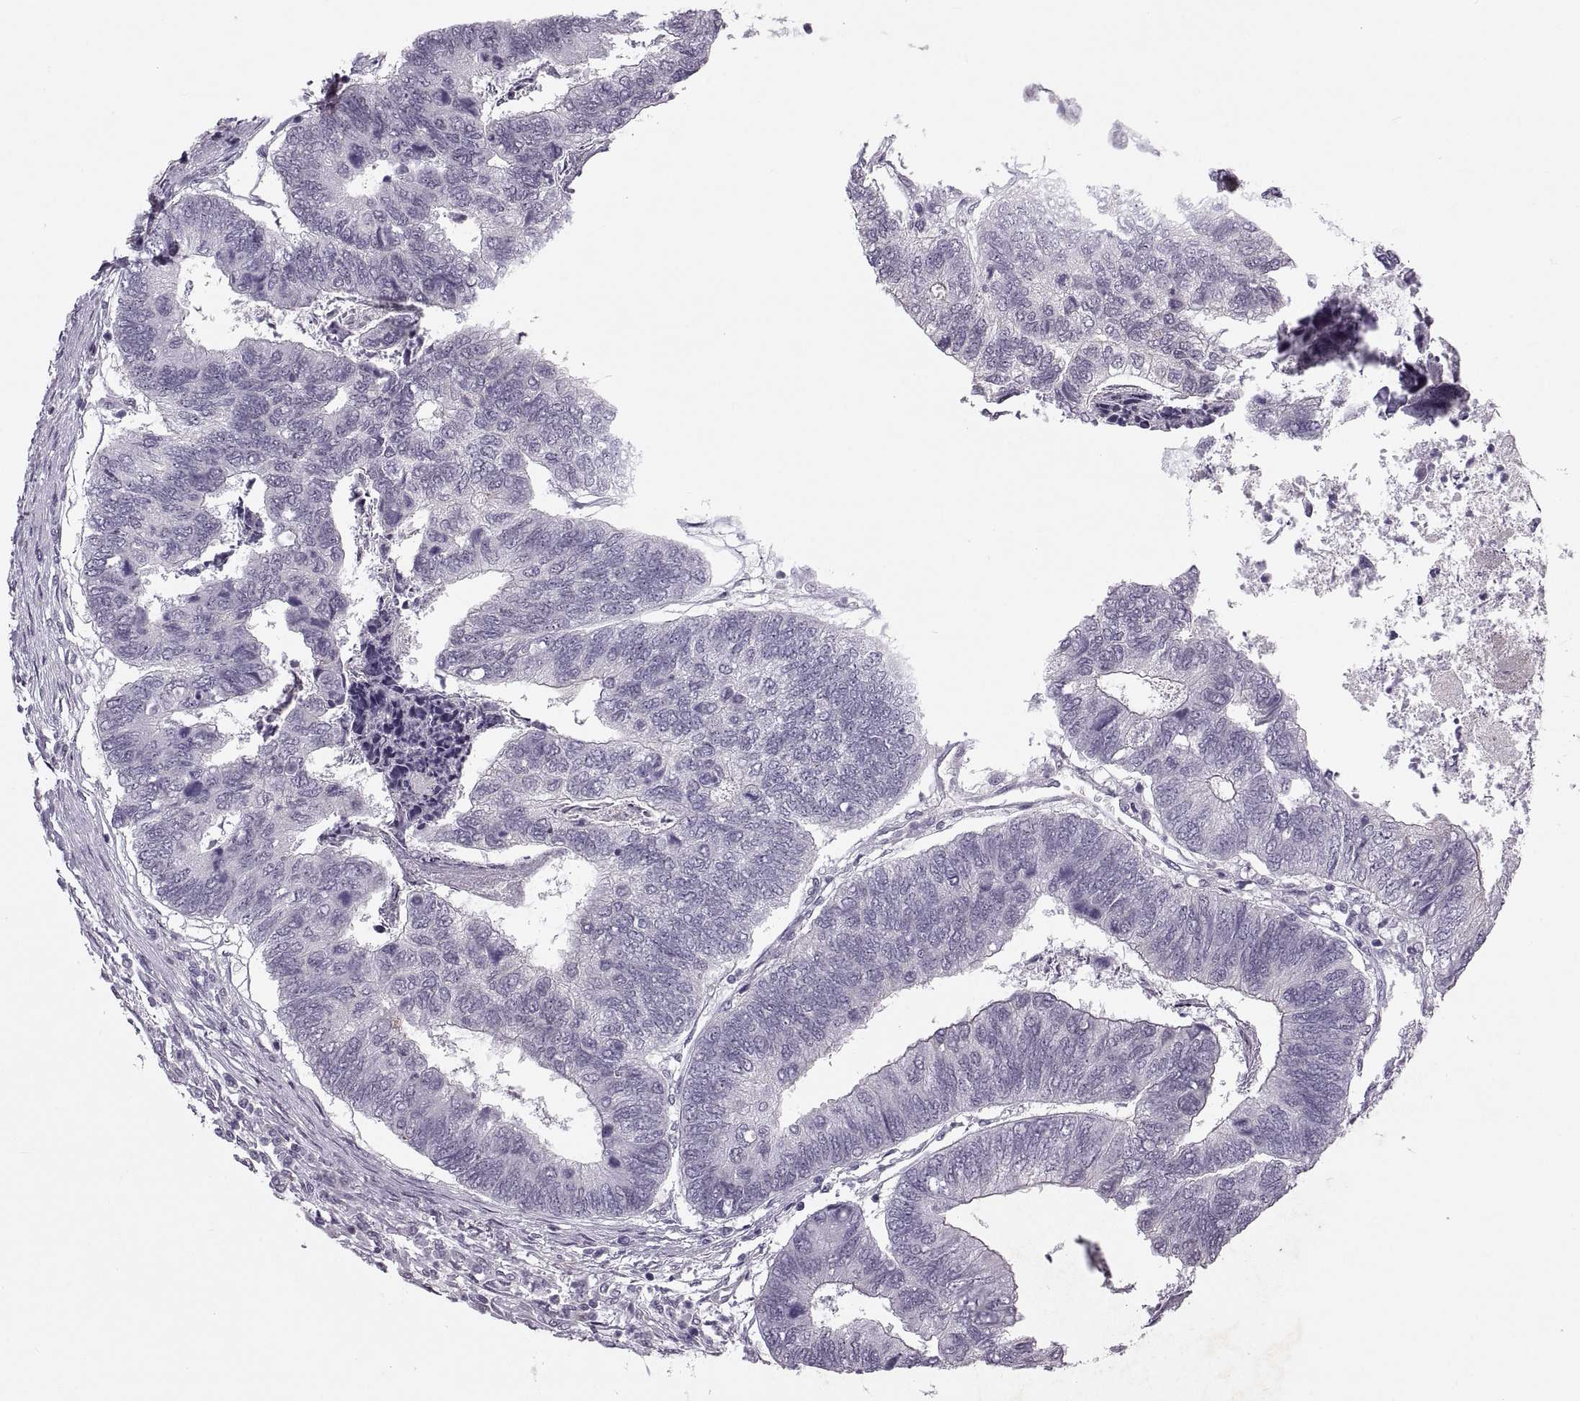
{"staining": {"intensity": "negative", "quantity": "none", "location": "none"}, "tissue": "colorectal cancer", "cell_type": "Tumor cells", "image_type": "cancer", "snomed": [{"axis": "morphology", "description": "Adenocarcinoma, NOS"}, {"axis": "topography", "description": "Colon"}], "caption": "This micrograph is of adenocarcinoma (colorectal) stained with IHC to label a protein in brown with the nuclei are counter-stained blue. There is no staining in tumor cells.", "gene": "PRSS37", "patient": {"sex": "female", "age": 67}}